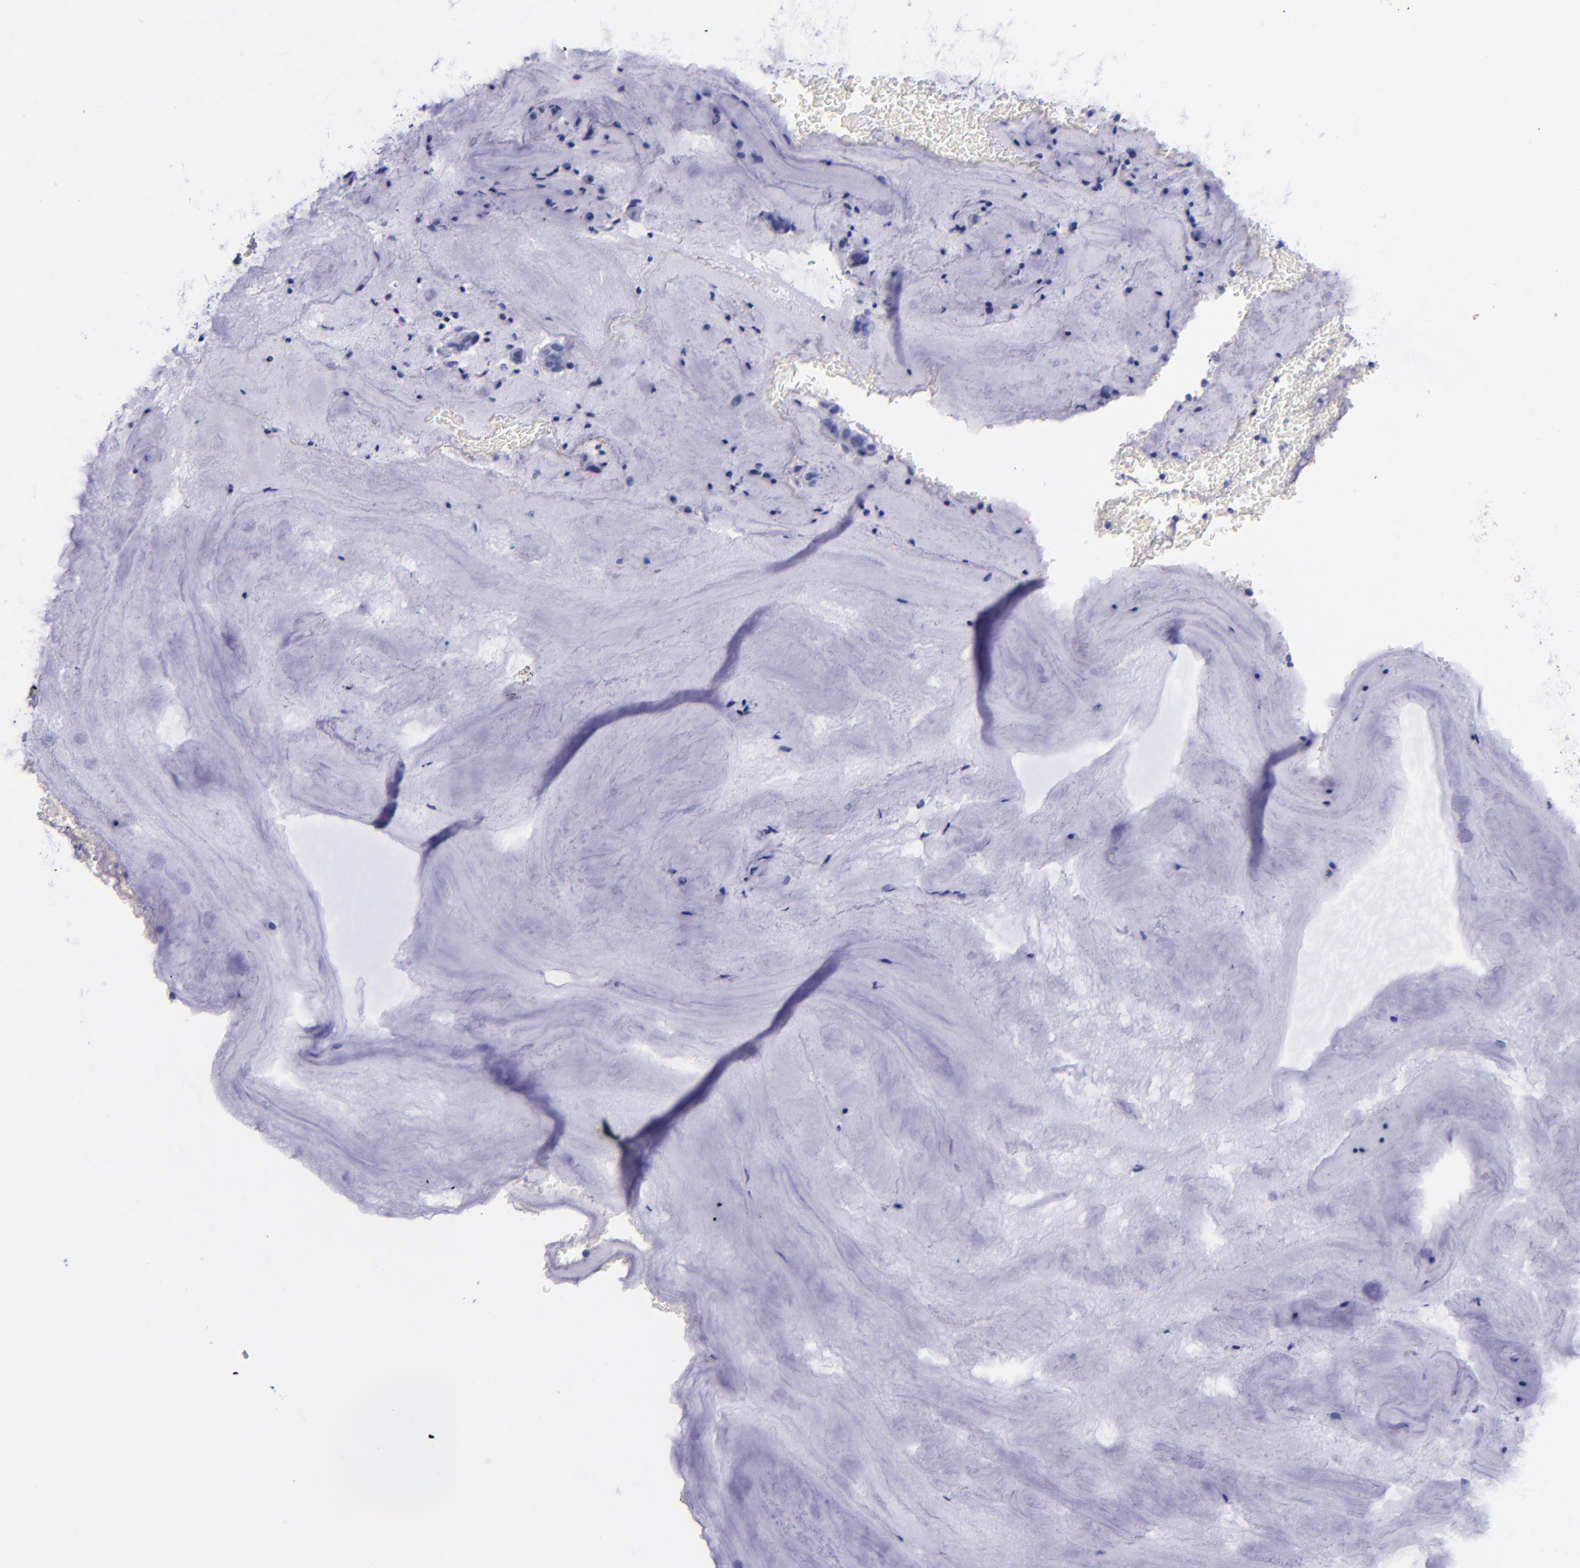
{"staining": {"intensity": "negative", "quantity": "none", "location": "none"}, "tissue": "bronchus", "cell_type": "Respiratory epithelial cells", "image_type": "normal", "snomed": [{"axis": "morphology", "description": "Normal tissue, NOS"}, {"axis": "topography", "description": "Lymph node of abdomen"}, {"axis": "topography", "description": "Lymph node of pelvis"}], "caption": "Immunohistochemistry photomicrograph of benign bronchus stained for a protein (brown), which demonstrates no positivity in respiratory epithelial cells.", "gene": "SV2A", "patient": {"sex": "female", "age": 65}}